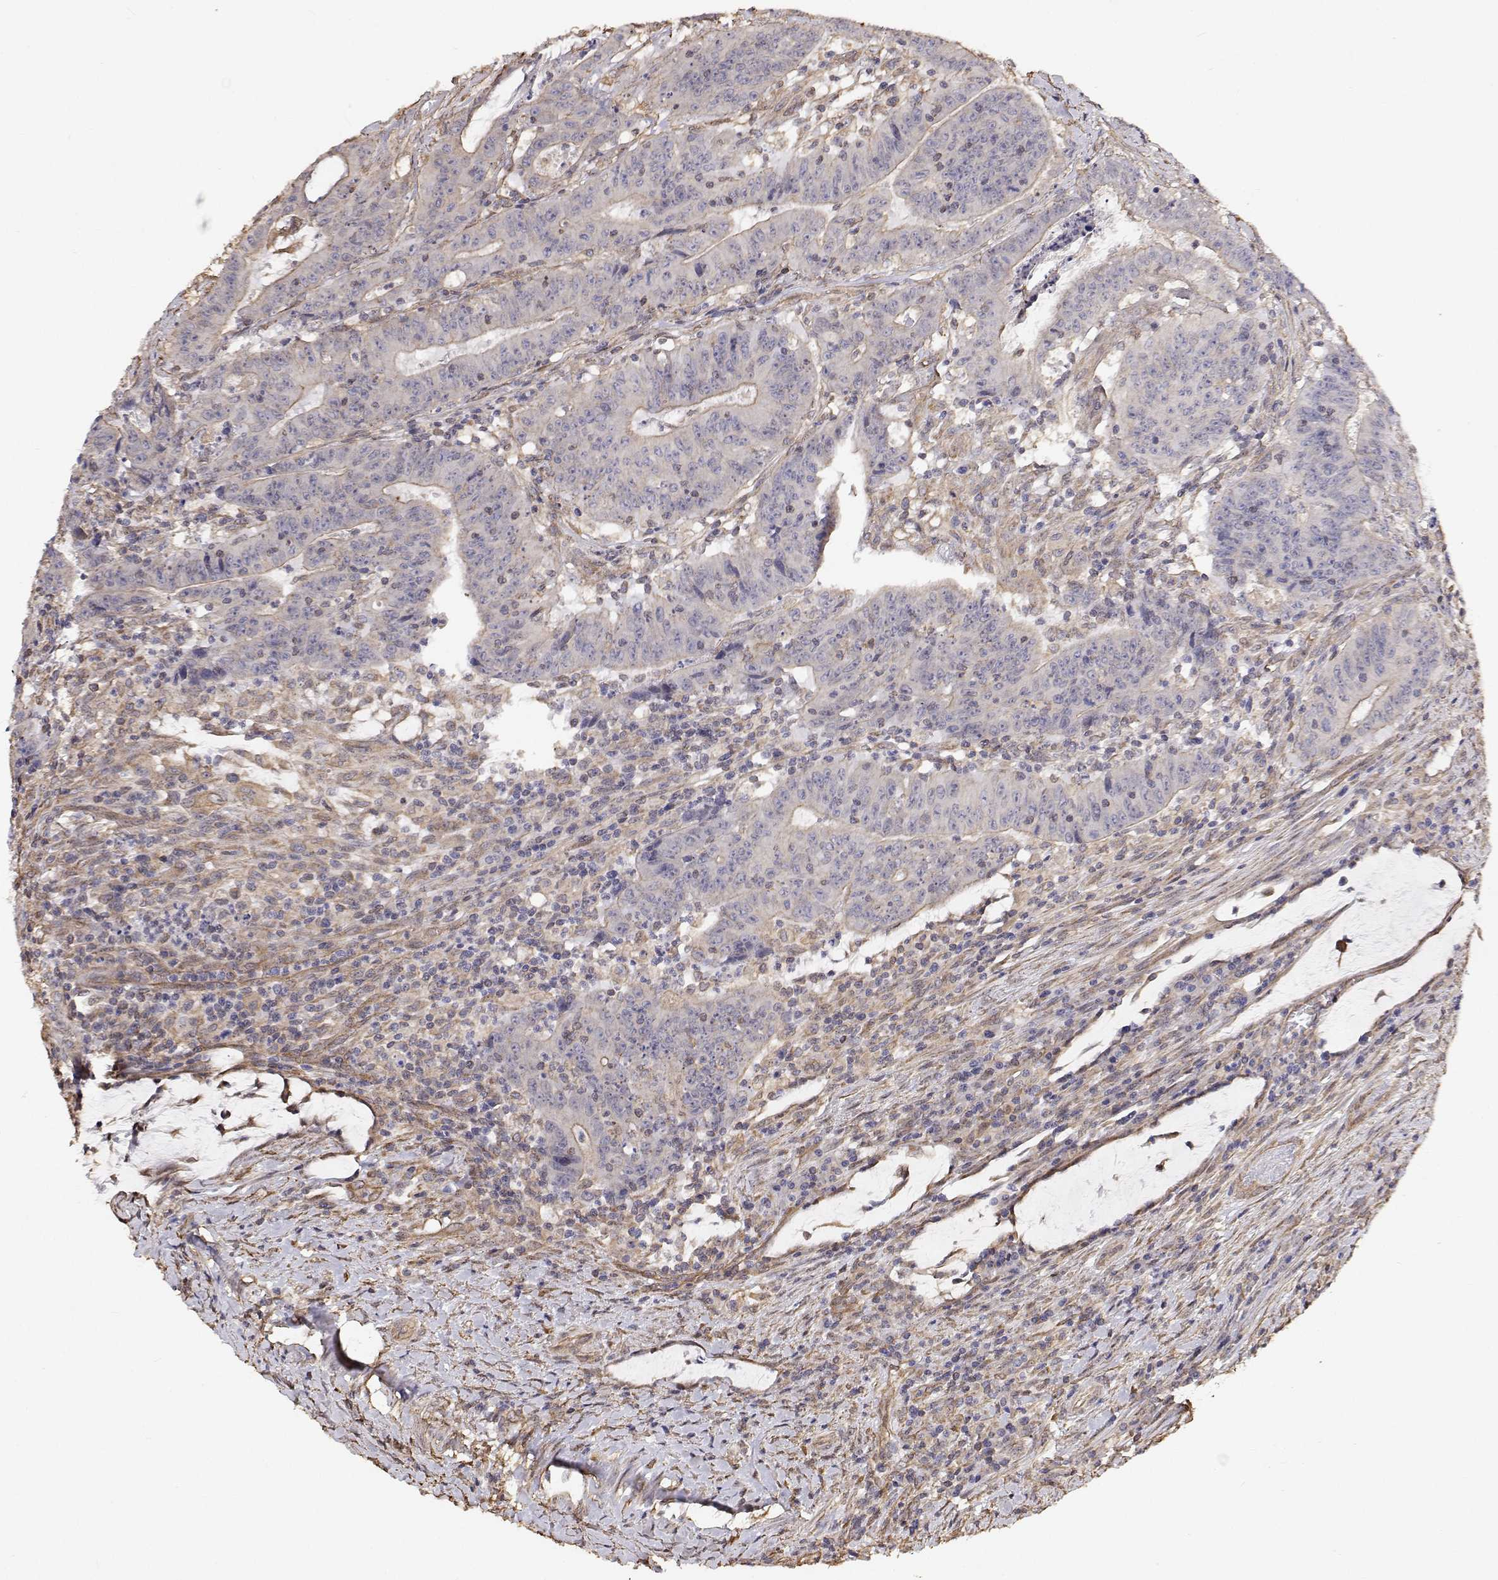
{"staining": {"intensity": "weak", "quantity": "<25%", "location": "cytoplasmic/membranous"}, "tissue": "colorectal cancer", "cell_type": "Tumor cells", "image_type": "cancer", "snomed": [{"axis": "morphology", "description": "Adenocarcinoma, NOS"}, {"axis": "topography", "description": "Colon"}], "caption": "Immunohistochemistry of colorectal cancer shows no staining in tumor cells. Brightfield microscopy of immunohistochemistry (IHC) stained with DAB (3,3'-diaminobenzidine) (brown) and hematoxylin (blue), captured at high magnification.", "gene": "GSDMA", "patient": {"sex": "male", "age": 33}}